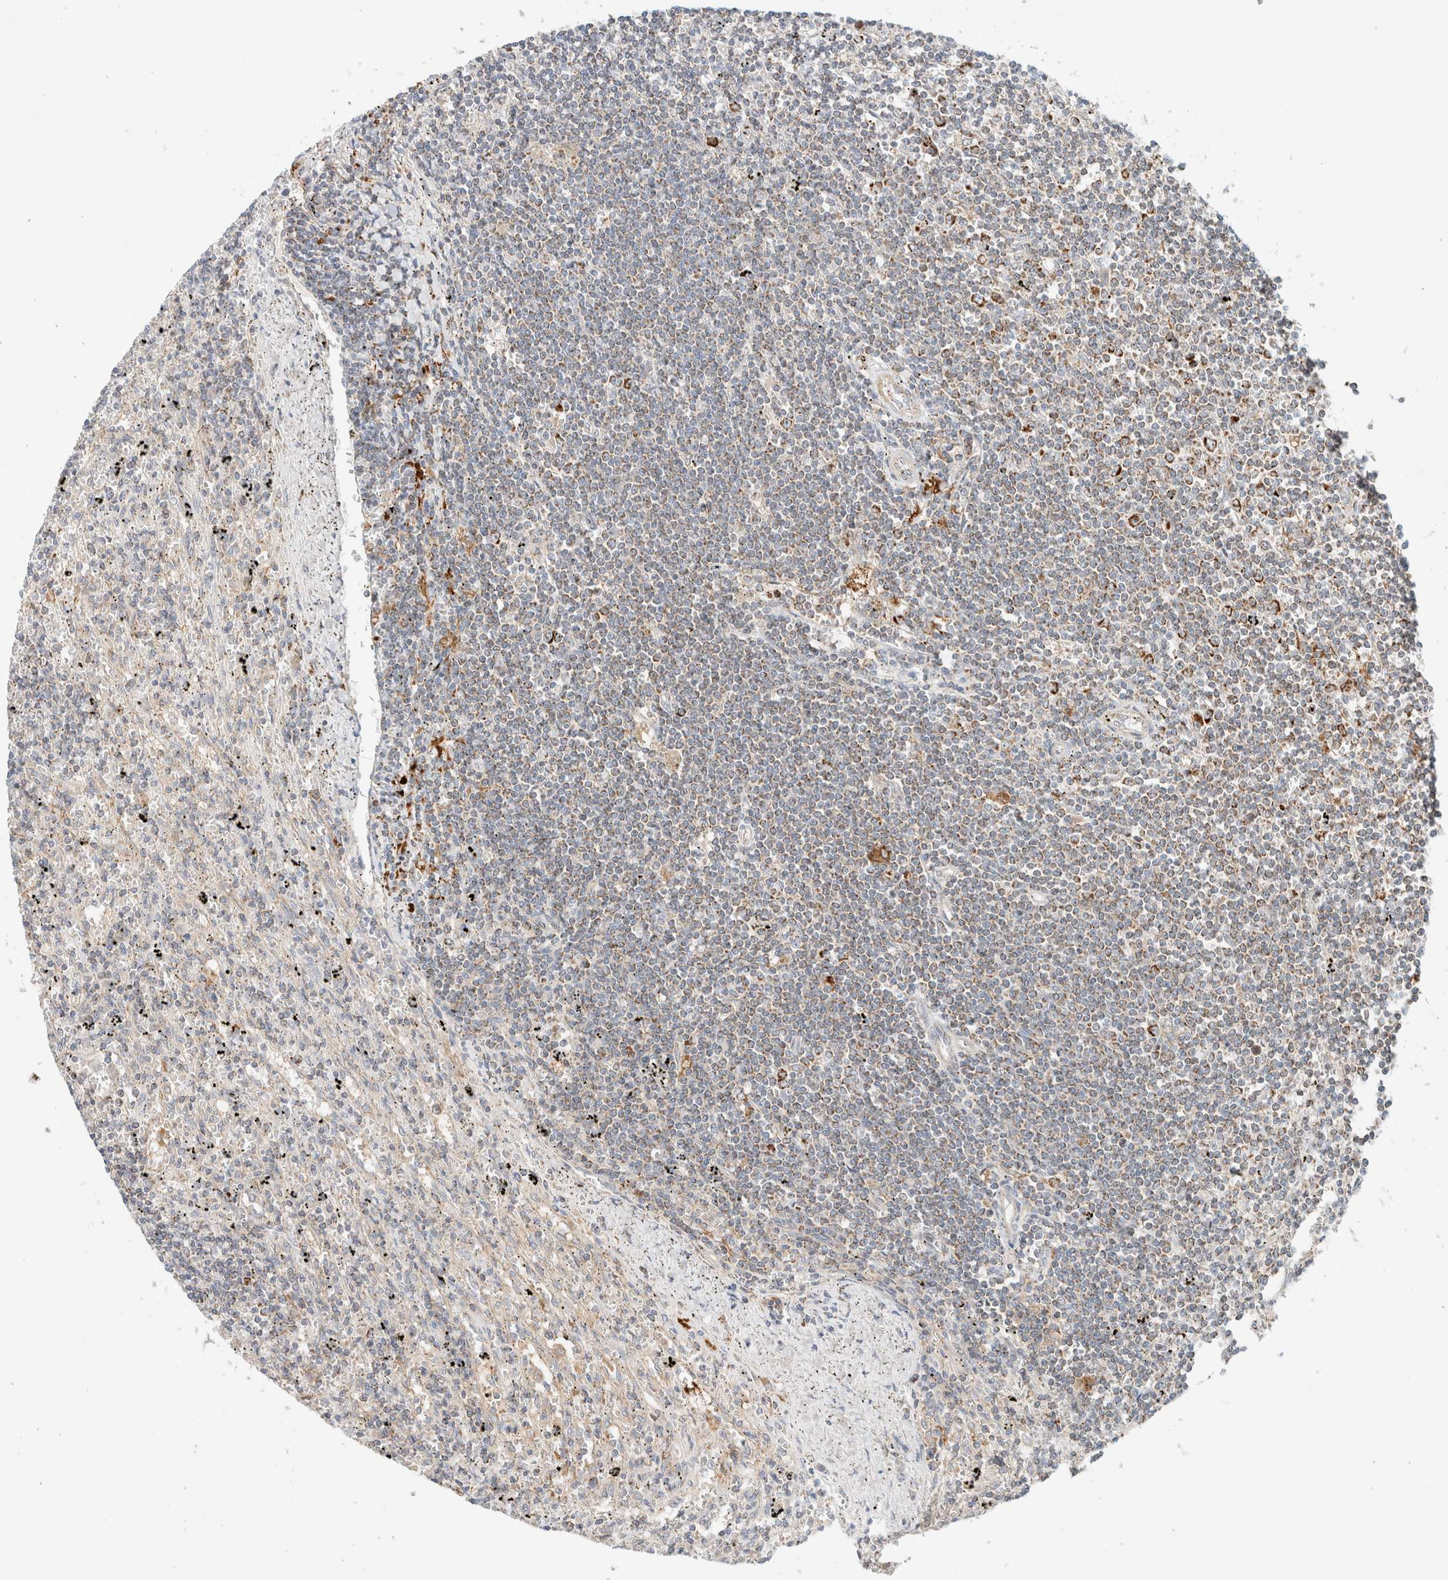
{"staining": {"intensity": "strong", "quantity": "25%-75%", "location": "cytoplasmic/membranous"}, "tissue": "lymphoma", "cell_type": "Tumor cells", "image_type": "cancer", "snomed": [{"axis": "morphology", "description": "Malignant lymphoma, non-Hodgkin's type, Low grade"}, {"axis": "topography", "description": "Spleen"}], "caption": "Low-grade malignant lymphoma, non-Hodgkin's type stained for a protein (brown) reveals strong cytoplasmic/membranous positive positivity in approximately 25%-75% of tumor cells.", "gene": "MRM3", "patient": {"sex": "male", "age": 76}}